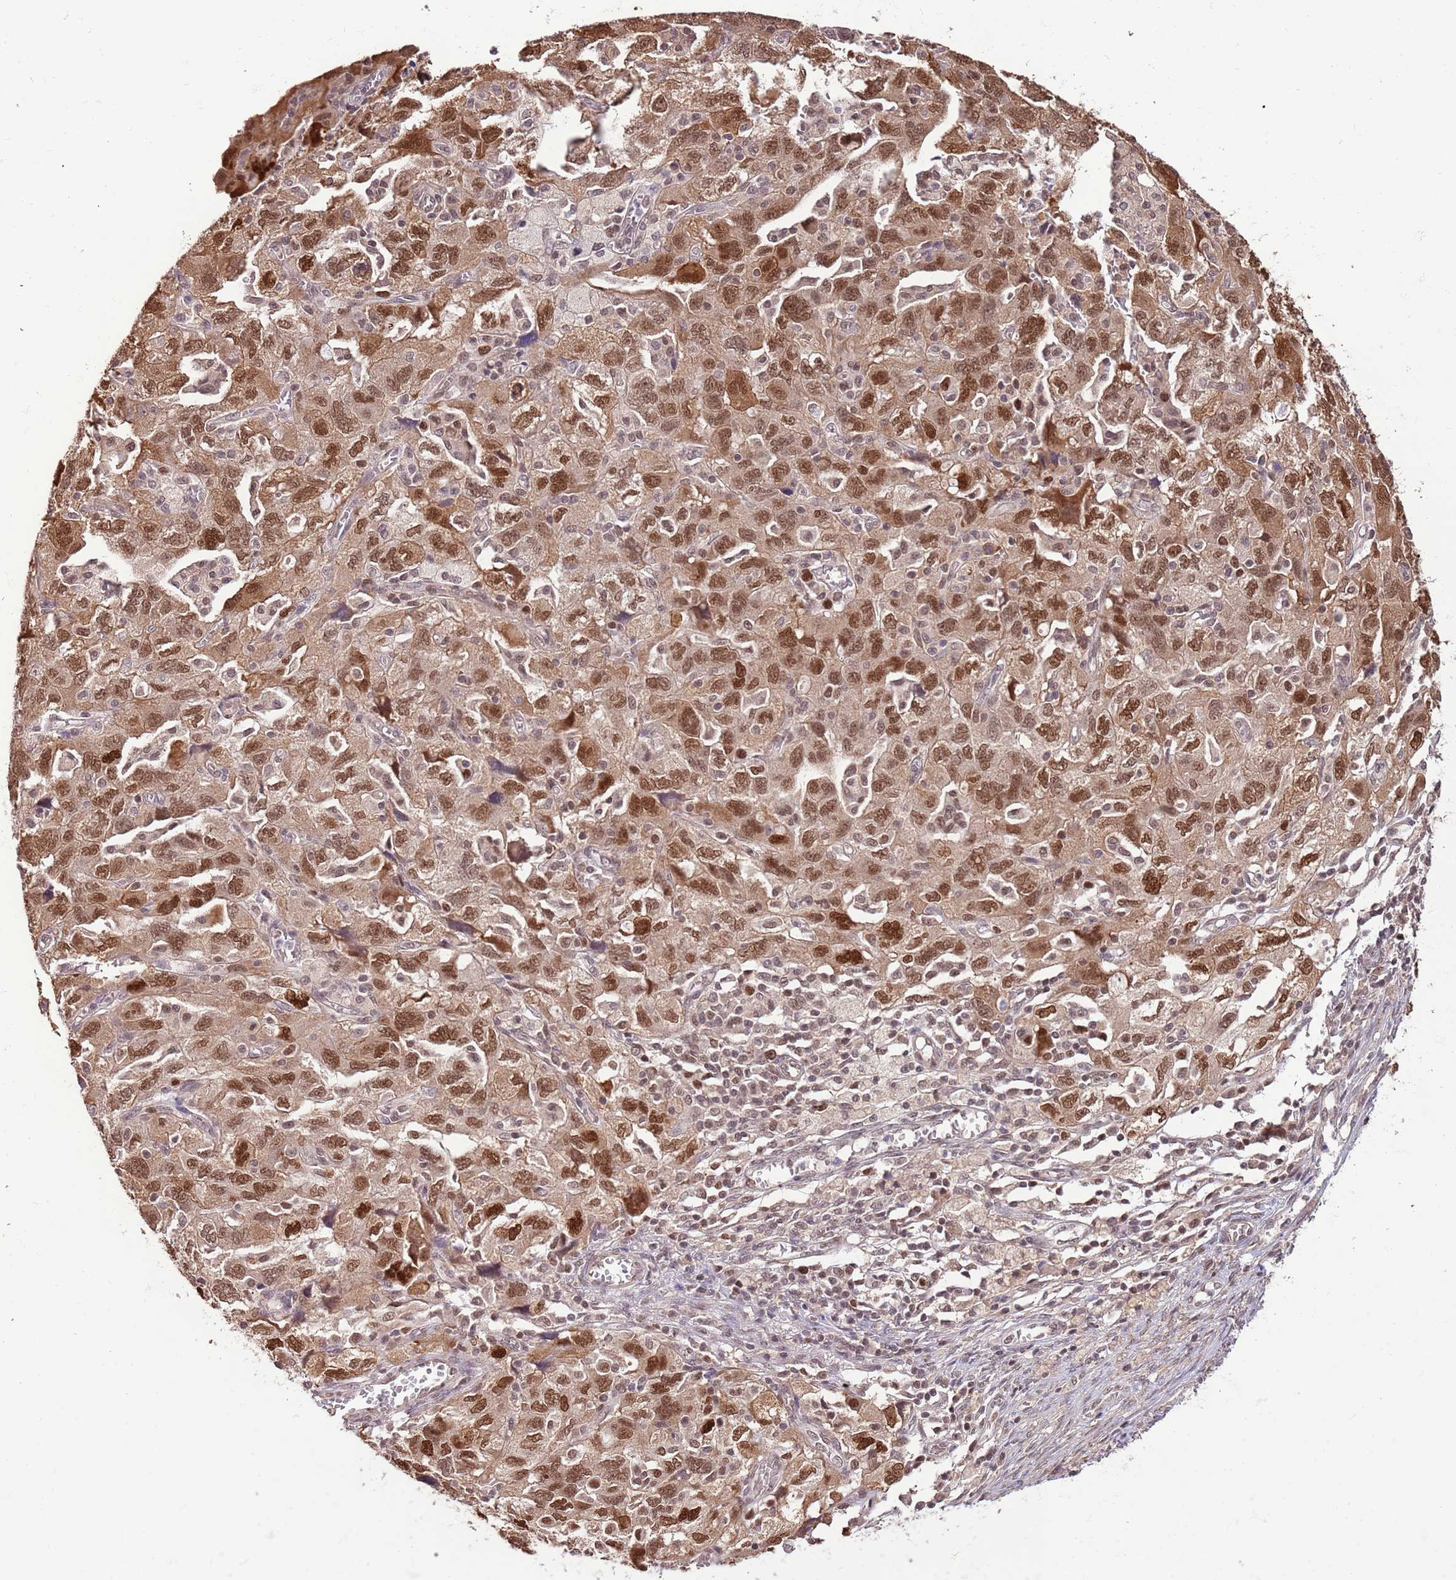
{"staining": {"intensity": "strong", "quantity": ">75%", "location": "cytoplasmic/membranous,nuclear"}, "tissue": "ovarian cancer", "cell_type": "Tumor cells", "image_type": "cancer", "snomed": [{"axis": "morphology", "description": "Carcinoma, NOS"}, {"axis": "morphology", "description": "Cystadenocarcinoma, serous, NOS"}, {"axis": "topography", "description": "Ovary"}], "caption": "Tumor cells reveal strong cytoplasmic/membranous and nuclear expression in approximately >75% of cells in carcinoma (ovarian).", "gene": "RIF1", "patient": {"sex": "female", "age": 69}}